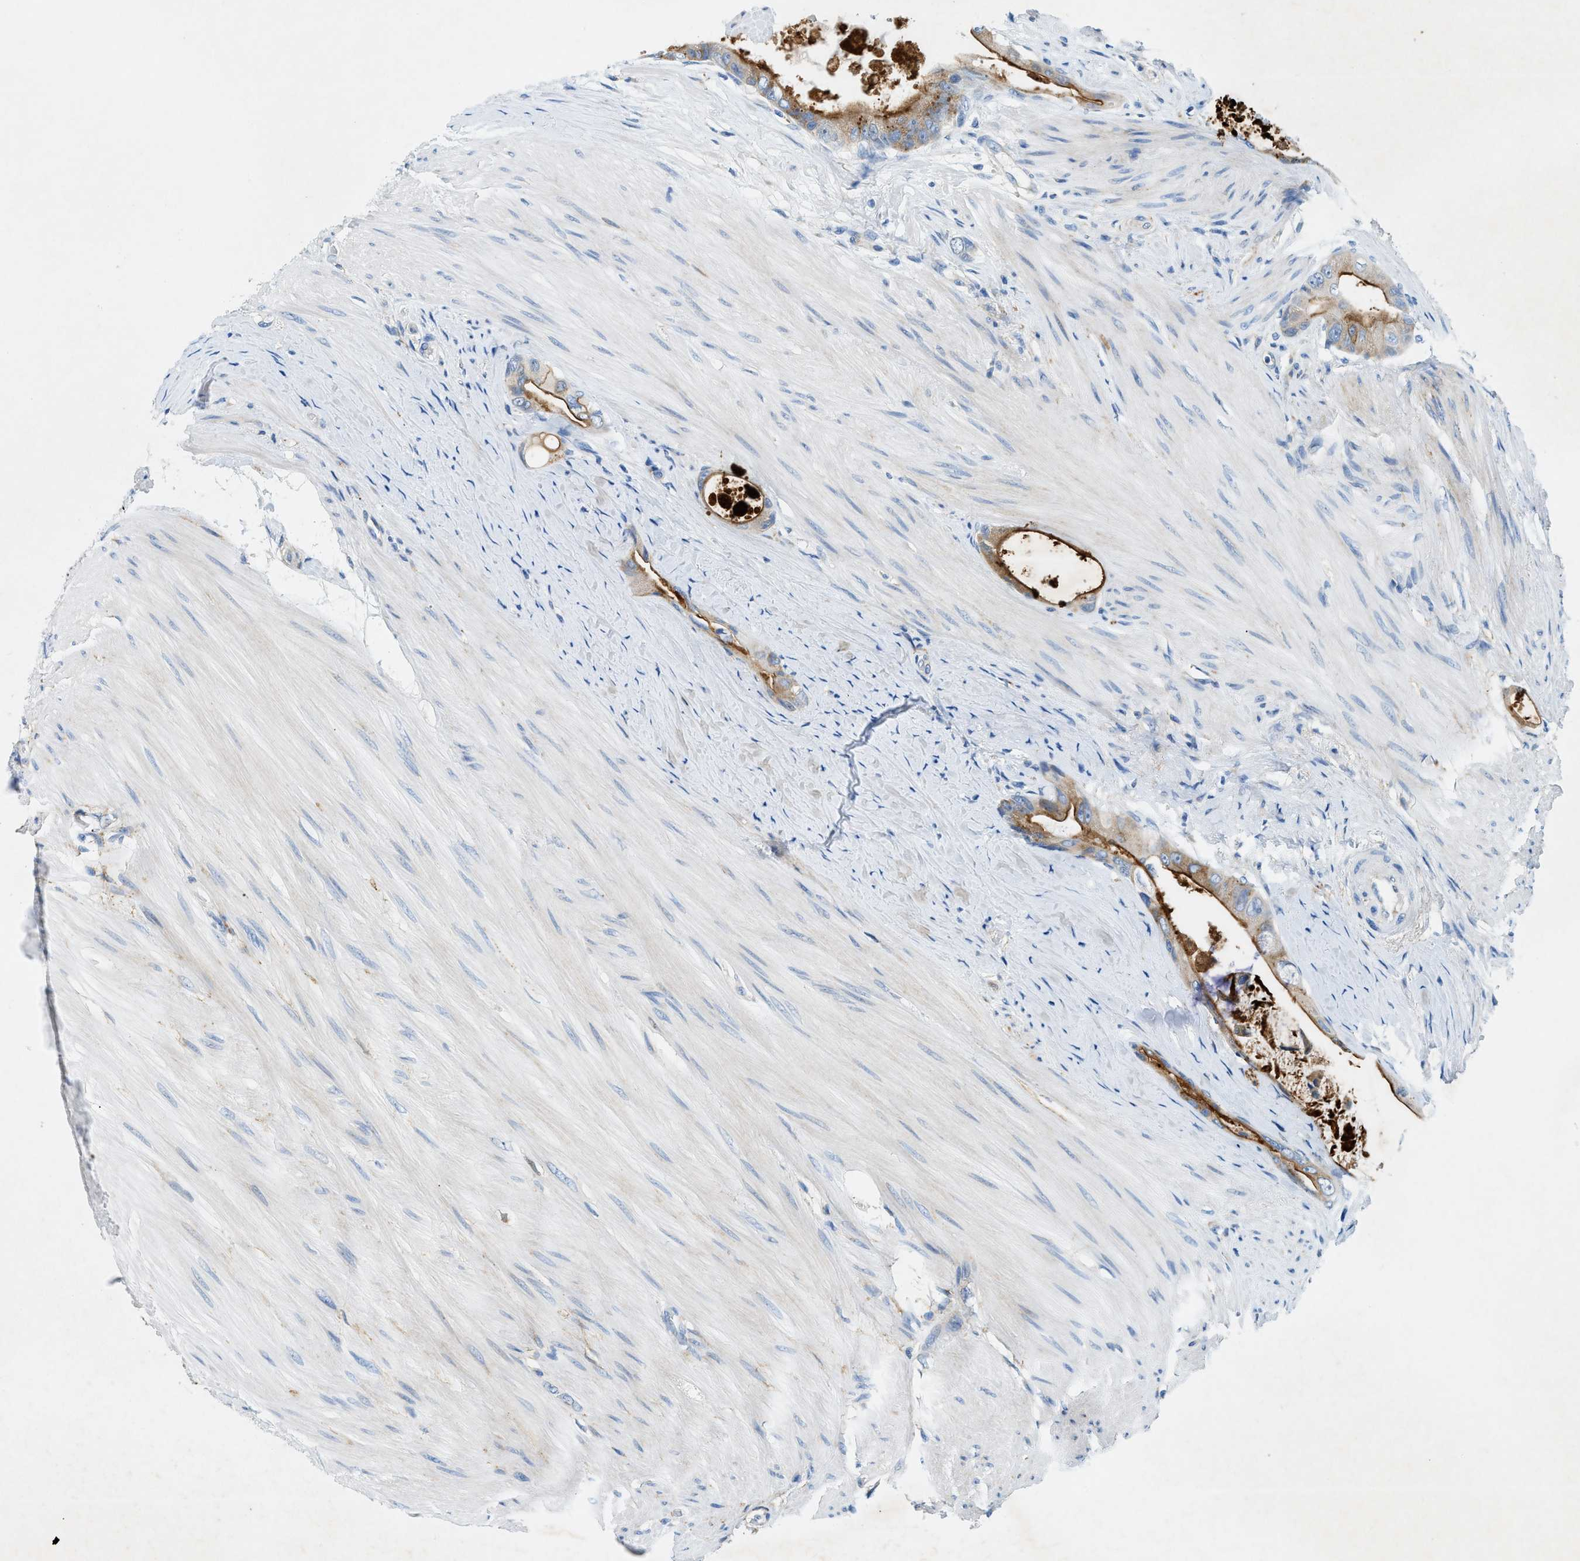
{"staining": {"intensity": "strong", "quantity": "25%-75%", "location": "cytoplasmic/membranous"}, "tissue": "colorectal cancer", "cell_type": "Tumor cells", "image_type": "cancer", "snomed": [{"axis": "morphology", "description": "Adenocarcinoma, NOS"}, {"axis": "topography", "description": "Rectum"}], "caption": "The photomicrograph exhibits immunohistochemical staining of colorectal cancer (adenocarcinoma). There is strong cytoplasmic/membranous expression is seen in approximately 25%-75% of tumor cells. (brown staining indicates protein expression, while blue staining denotes nuclei).", "gene": "ZDHHC13", "patient": {"sex": "male", "age": 51}}